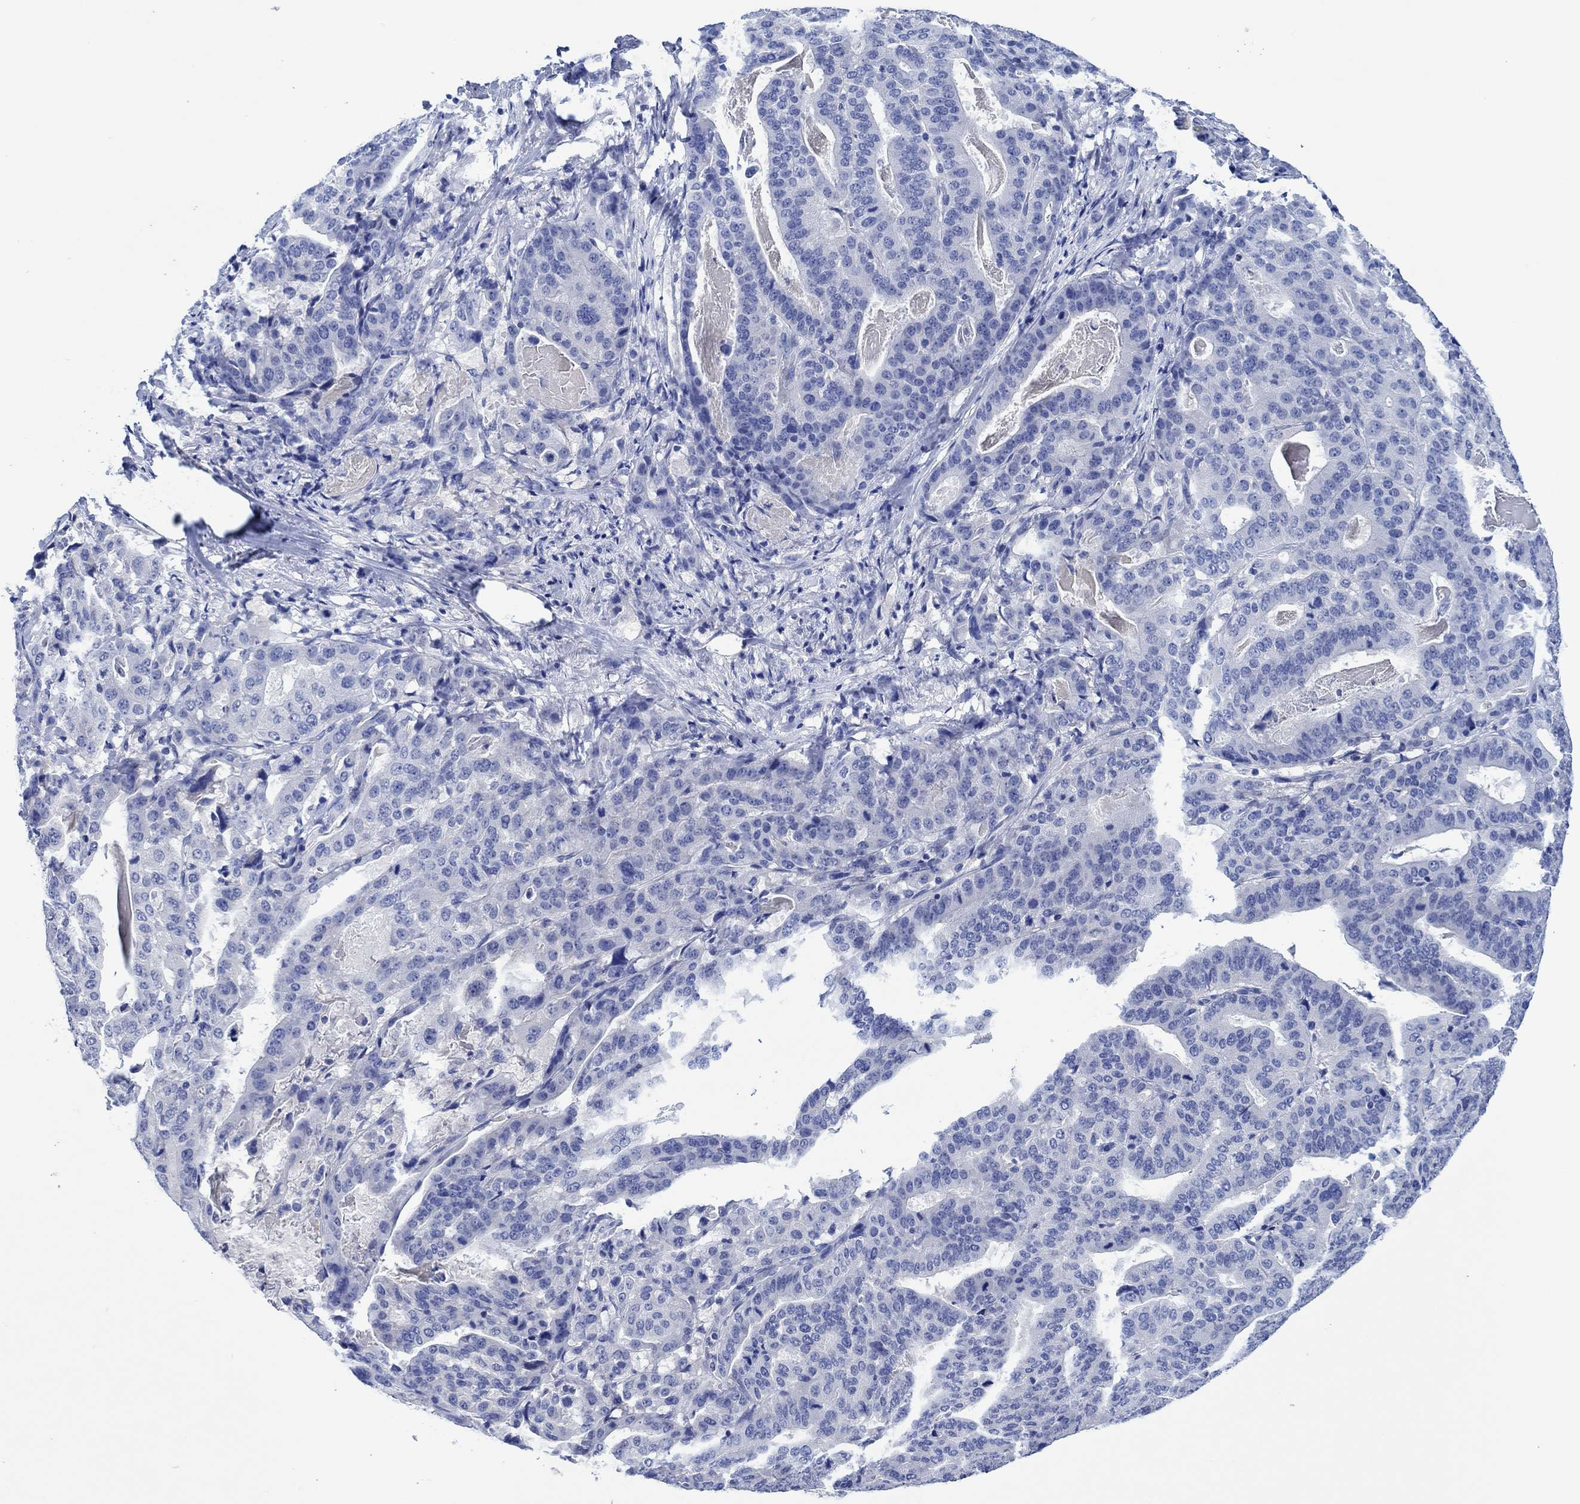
{"staining": {"intensity": "negative", "quantity": "none", "location": "none"}, "tissue": "stomach cancer", "cell_type": "Tumor cells", "image_type": "cancer", "snomed": [{"axis": "morphology", "description": "Adenocarcinoma, NOS"}, {"axis": "topography", "description": "Stomach"}], "caption": "Stomach cancer (adenocarcinoma) stained for a protein using immunohistochemistry shows no positivity tumor cells.", "gene": "CPNE6", "patient": {"sex": "male", "age": 48}}